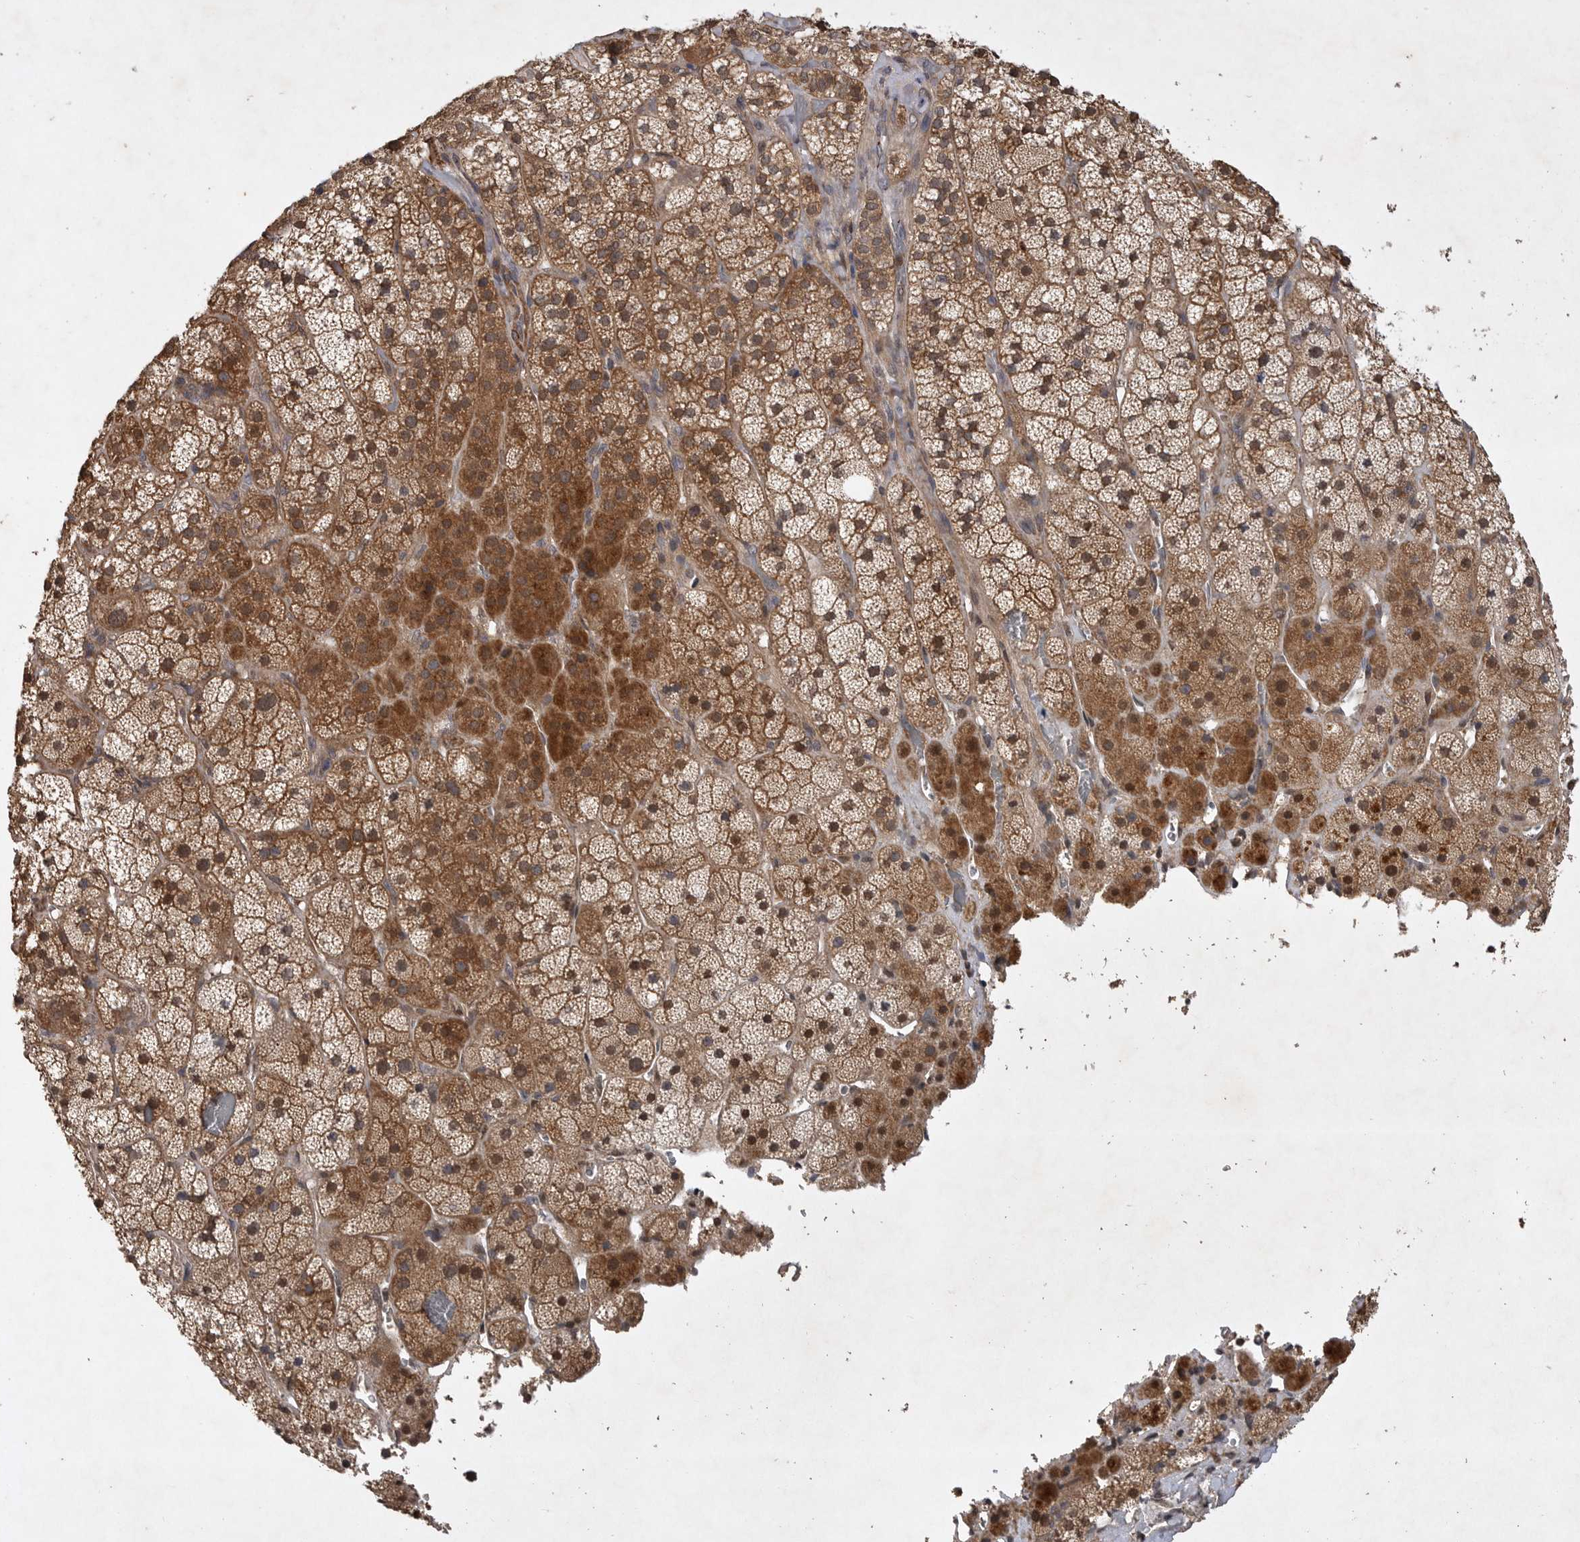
{"staining": {"intensity": "strong", "quantity": ">75%", "location": "cytoplasmic/membranous,nuclear"}, "tissue": "adrenal gland", "cell_type": "Glandular cells", "image_type": "normal", "snomed": [{"axis": "morphology", "description": "Normal tissue, NOS"}, {"axis": "topography", "description": "Adrenal gland"}], "caption": "Unremarkable adrenal gland was stained to show a protein in brown. There is high levels of strong cytoplasmic/membranous,nuclear positivity in approximately >75% of glandular cells. (Stains: DAB (3,3'-diaminobenzidine) in brown, nuclei in blue, Microscopy: brightfield microscopy at high magnification).", "gene": "EDEM3", "patient": {"sex": "male", "age": 57}}